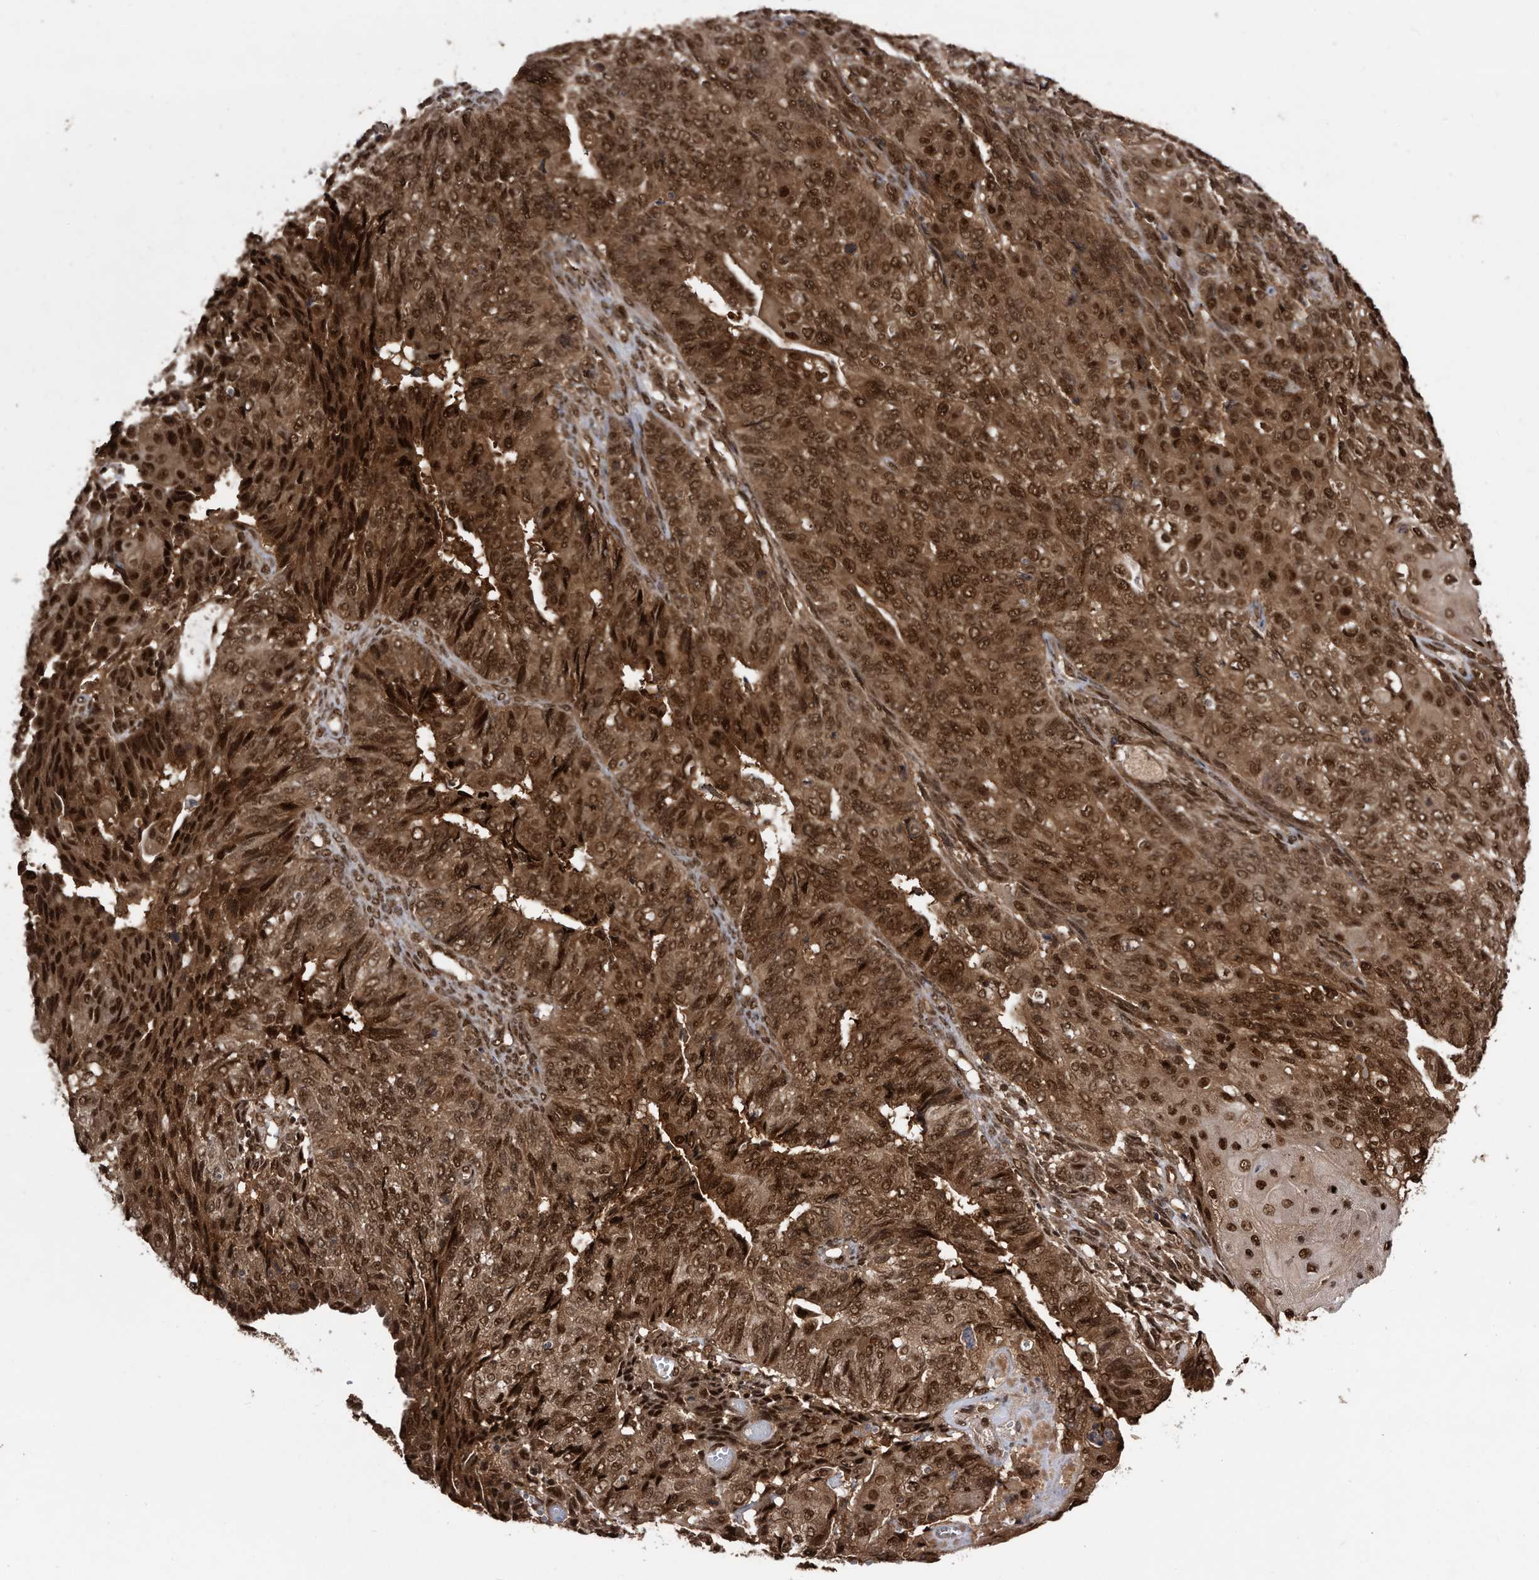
{"staining": {"intensity": "strong", "quantity": ">75%", "location": "cytoplasmic/membranous,nuclear"}, "tissue": "endometrial cancer", "cell_type": "Tumor cells", "image_type": "cancer", "snomed": [{"axis": "morphology", "description": "Adenocarcinoma, NOS"}, {"axis": "topography", "description": "Endometrium"}], "caption": "Approximately >75% of tumor cells in human endometrial adenocarcinoma display strong cytoplasmic/membranous and nuclear protein expression as visualized by brown immunohistochemical staining.", "gene": "RAD23B", "patient": {"sex": "female", "age": 32}}